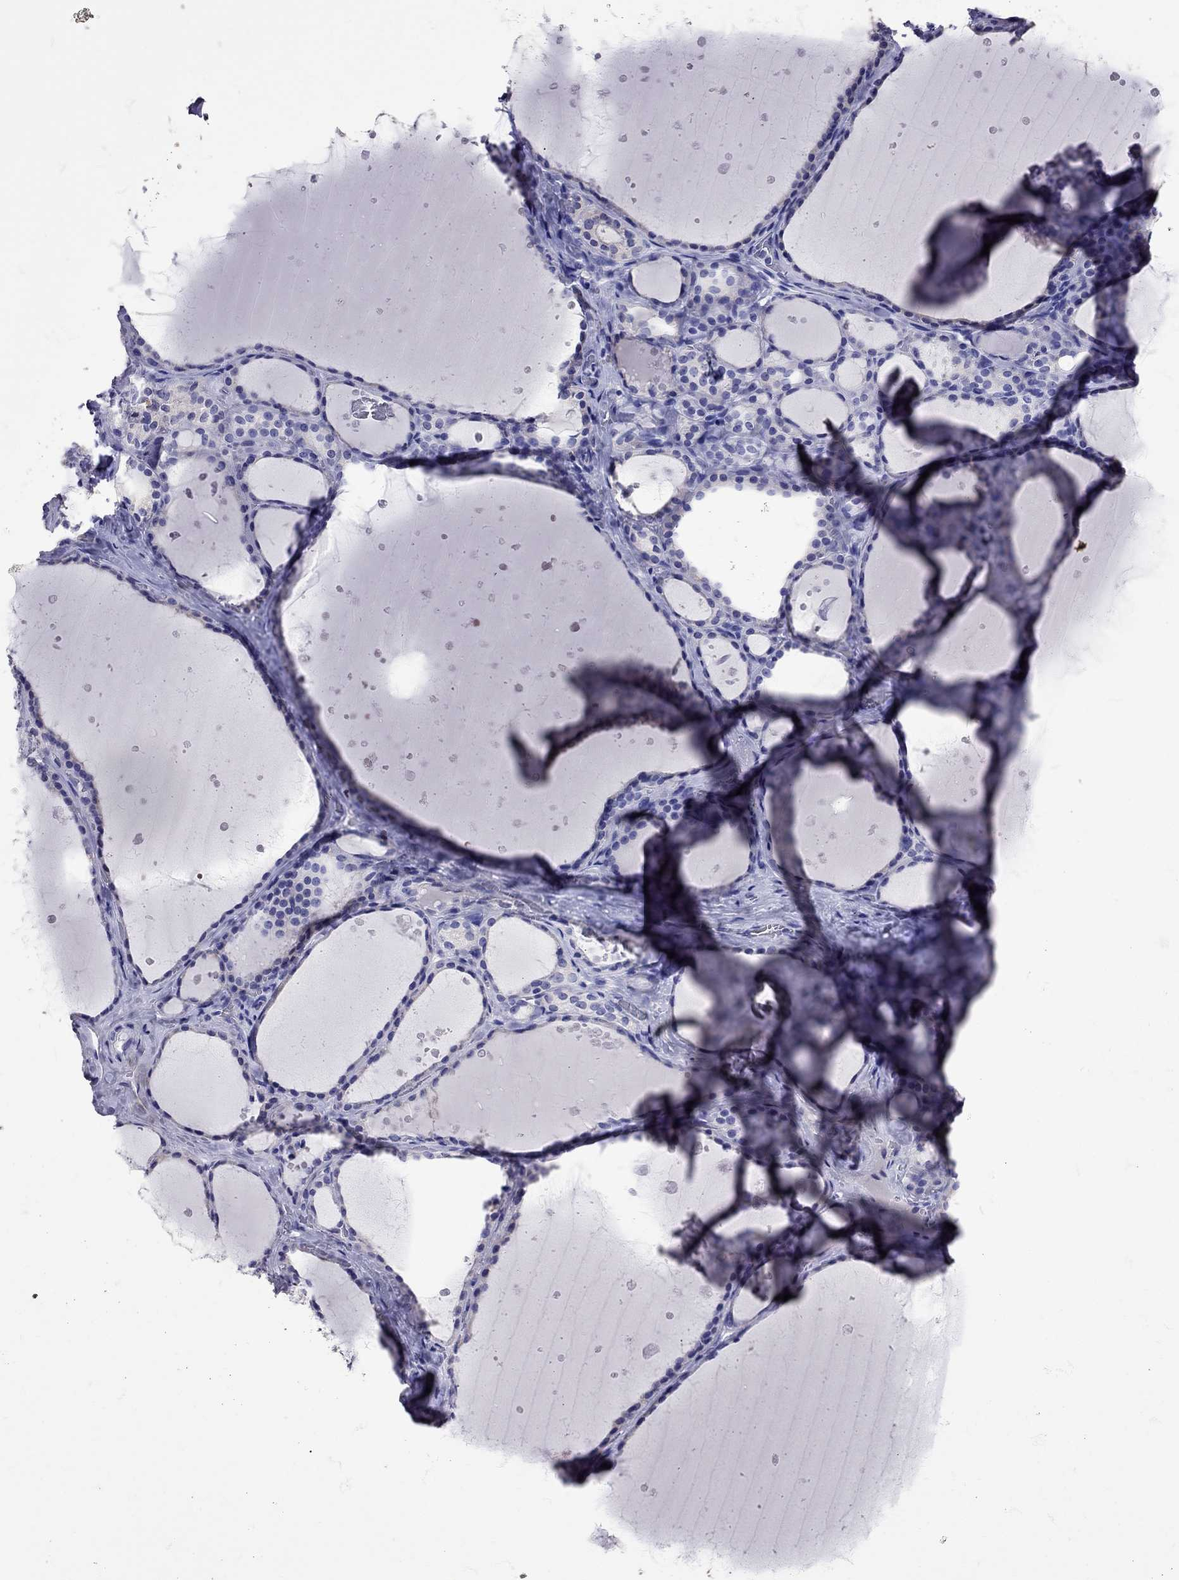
{"staining": {"intensity": "negative", "quantity": "none", "location": "none"}, "tissue": "thyroid gland", "cell_type": "Glandular cells", "image_type": "normal", "snomed": [{"axis": "morphology", "description": "Normal tissue, NOS"}, {"axis": "topography", "description": "Thyroid gland"}], "caption": "Human thyroid gland stained for a protein using immunohistochemistry reveals no positivity in glandular cells.", "gene": "TBR1", "patient": {"sex": "male", "age": 63}}